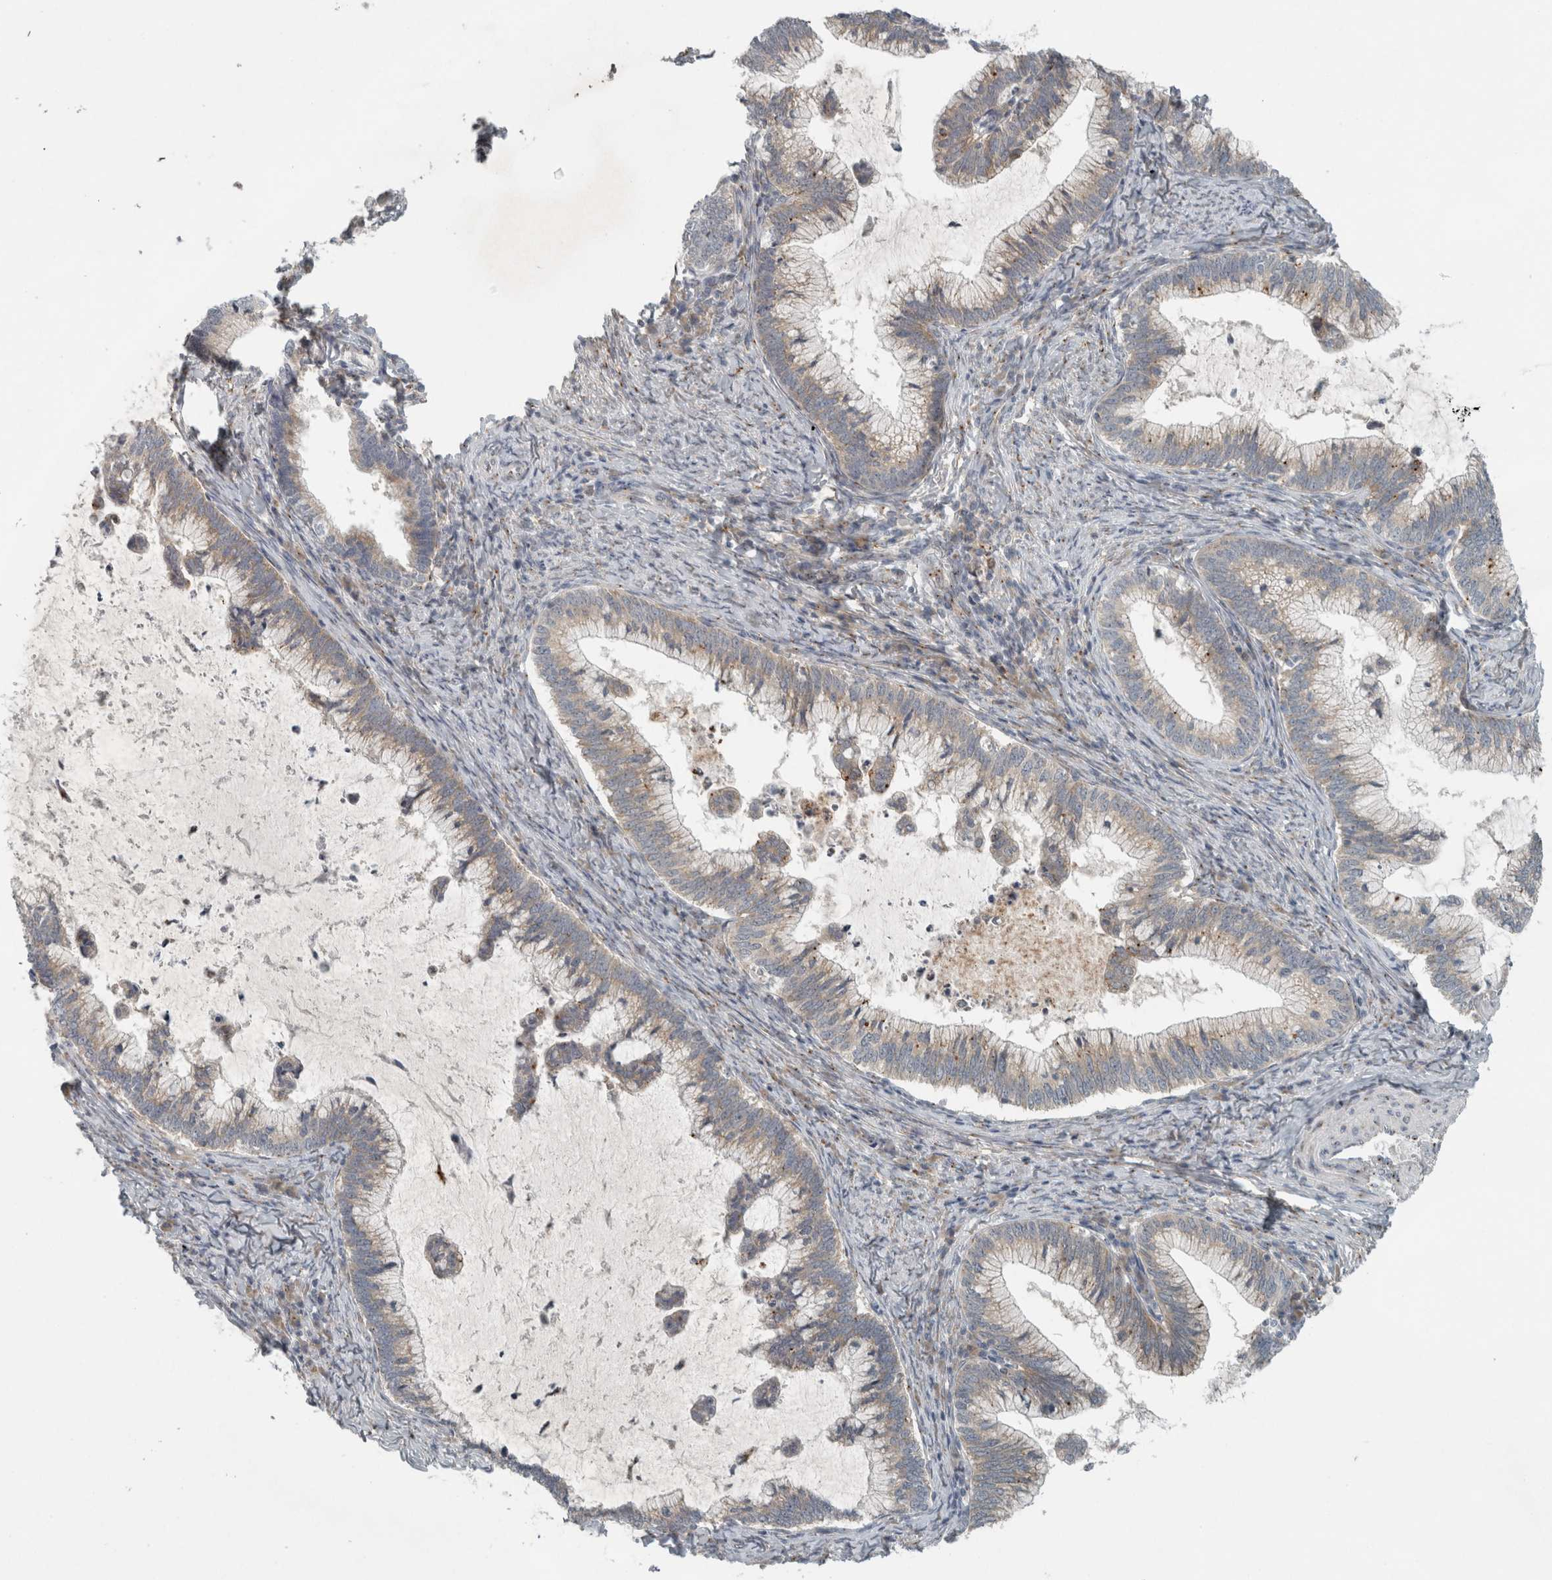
{"staining": {"intensity": "weak", "quantity": ">75%", "location": "cytoplasmic/membranous"}, "tissue": "cervical cancer", "cell_type": "Tumor cells", "image_type": "cancer", "snomed": [{"axis": "morphology", "description": "Adenocarcinoma, NOS"}, {"axis": "topography", "description": "Cervix"}], "caption": "An immunohistochemistry photomicrograph of tumor tissue is shown. Protein staining in brown highlights weak cytoplasmic/membranous positivity in cervical cancer (adenocarcinoma) within tumor cells.", "gene": "KIF1C", "patient": {"sex": "female", "age": 36}}